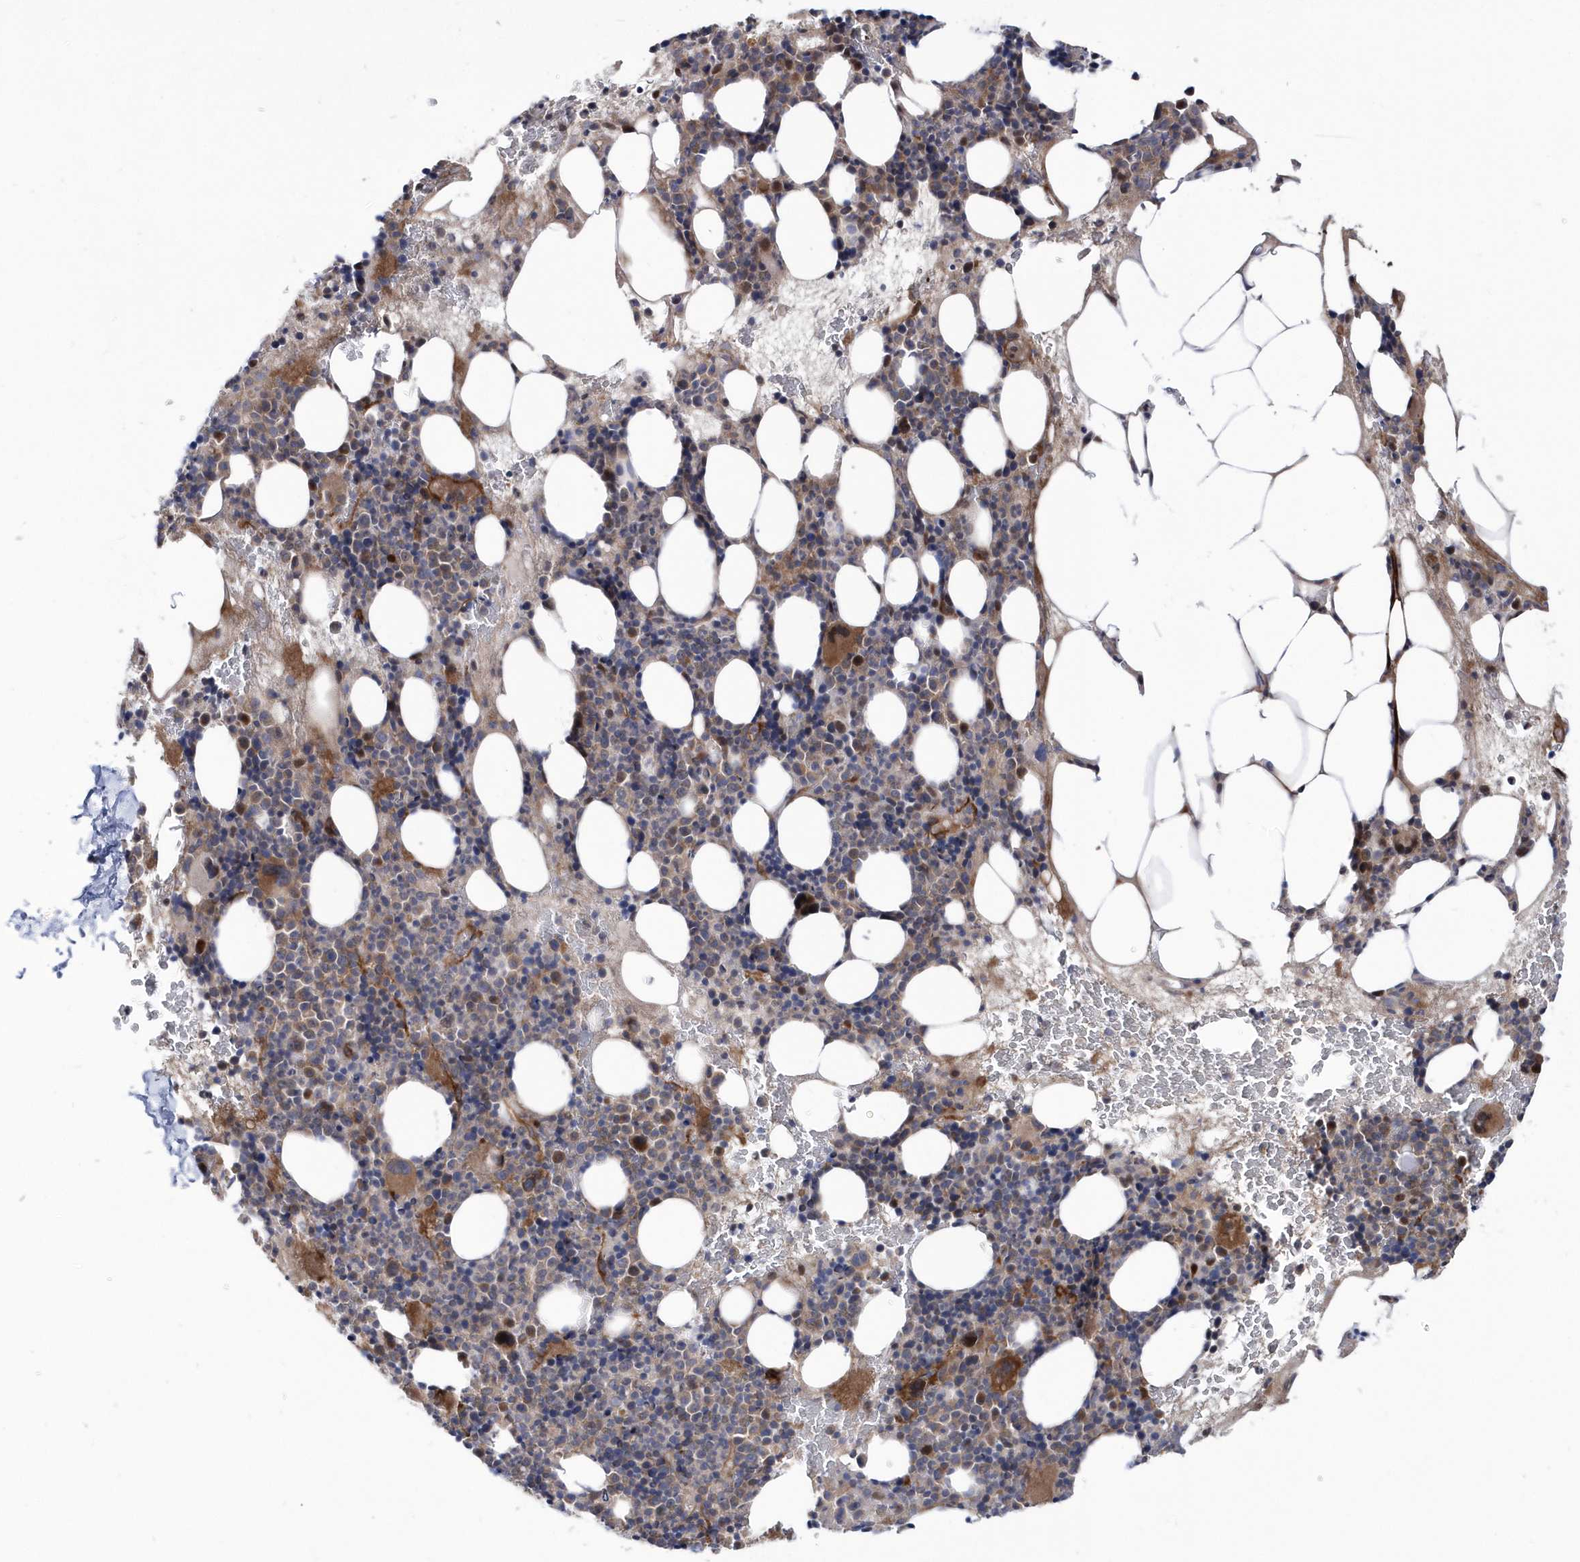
{"staining": {"intensity": "moderate", "quantity": "<25%", "location": "cytoplasmic/membranous"}, "tissue": "bone marrow", "cell_type": "Hematopoietic cells", "image_type": "normal", "snomed": [{"axis": "morphology", "description": "Normal tissue, NOS"}, {"axis": "topography", "description": "Bone marrow"}], "caption": "DAB (3,3'-diaminobenzidine) immunohistochemical staining of benign bone marrow exhibits moderate cytoplasmic/membranous protein staining in approximately <25% of hematopoietic cells.", "gene": "DSPP", "patient": {"sex": "male", "age": 89}}